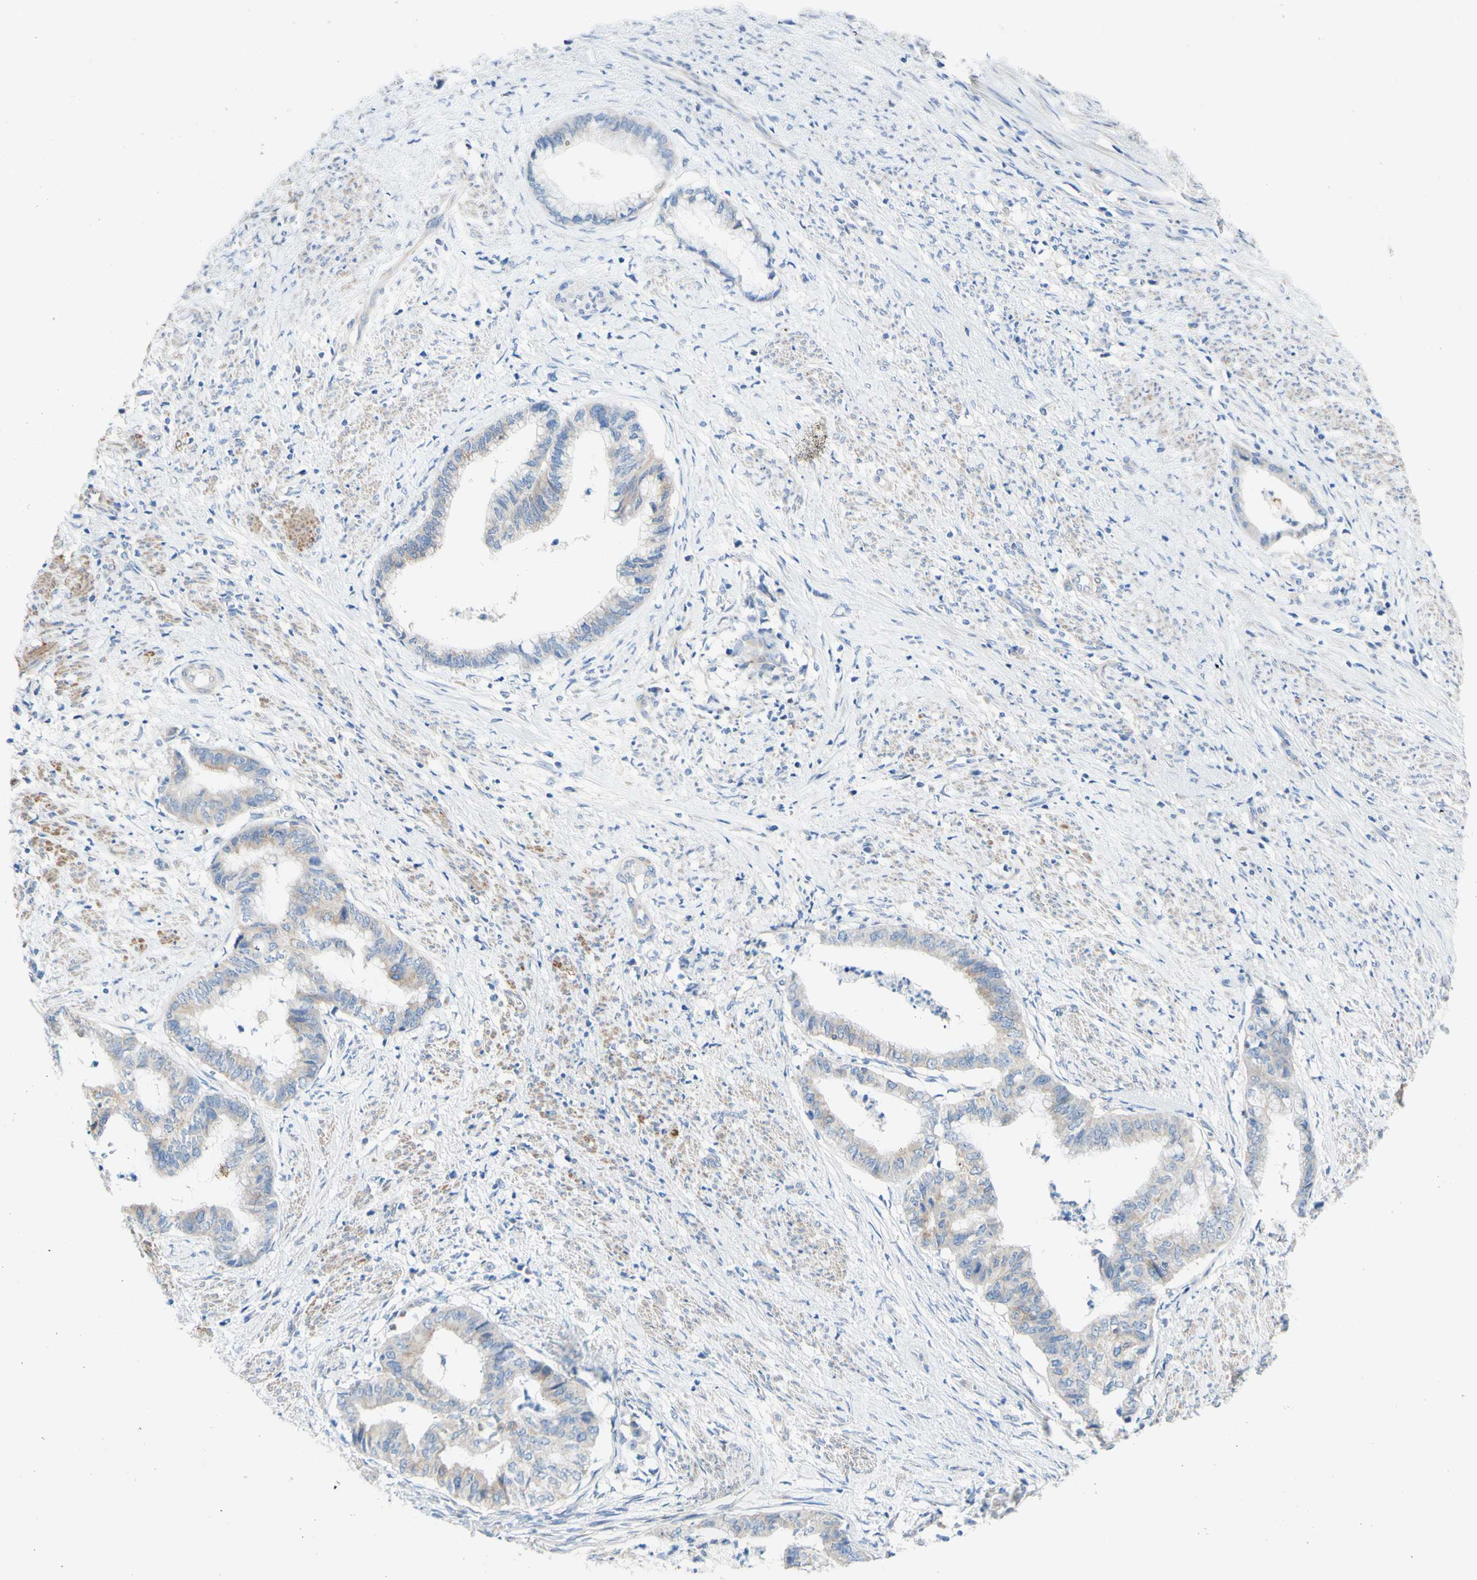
{"staining": {"intensity": "weak", "quantity": "<25%", "location": "cytoplasmic/membranous"}, "tissue": "endometrial cancer", "cell_type": "Tumor cells", "image_type": "cancer", "snomed": [{"axis": "morphology", "description": "Necrosis, NOS"}, {"axis": "morphology", "description": "Adenocarcinoma, NOS"}, {"axis": "topography", "description": "Endometrium"}], "caption": "IHC of endometrial cancer reveals no staining in tumor cells.", "gene": "RETREG2", "patient": {"sex": "female", "age": 79}}